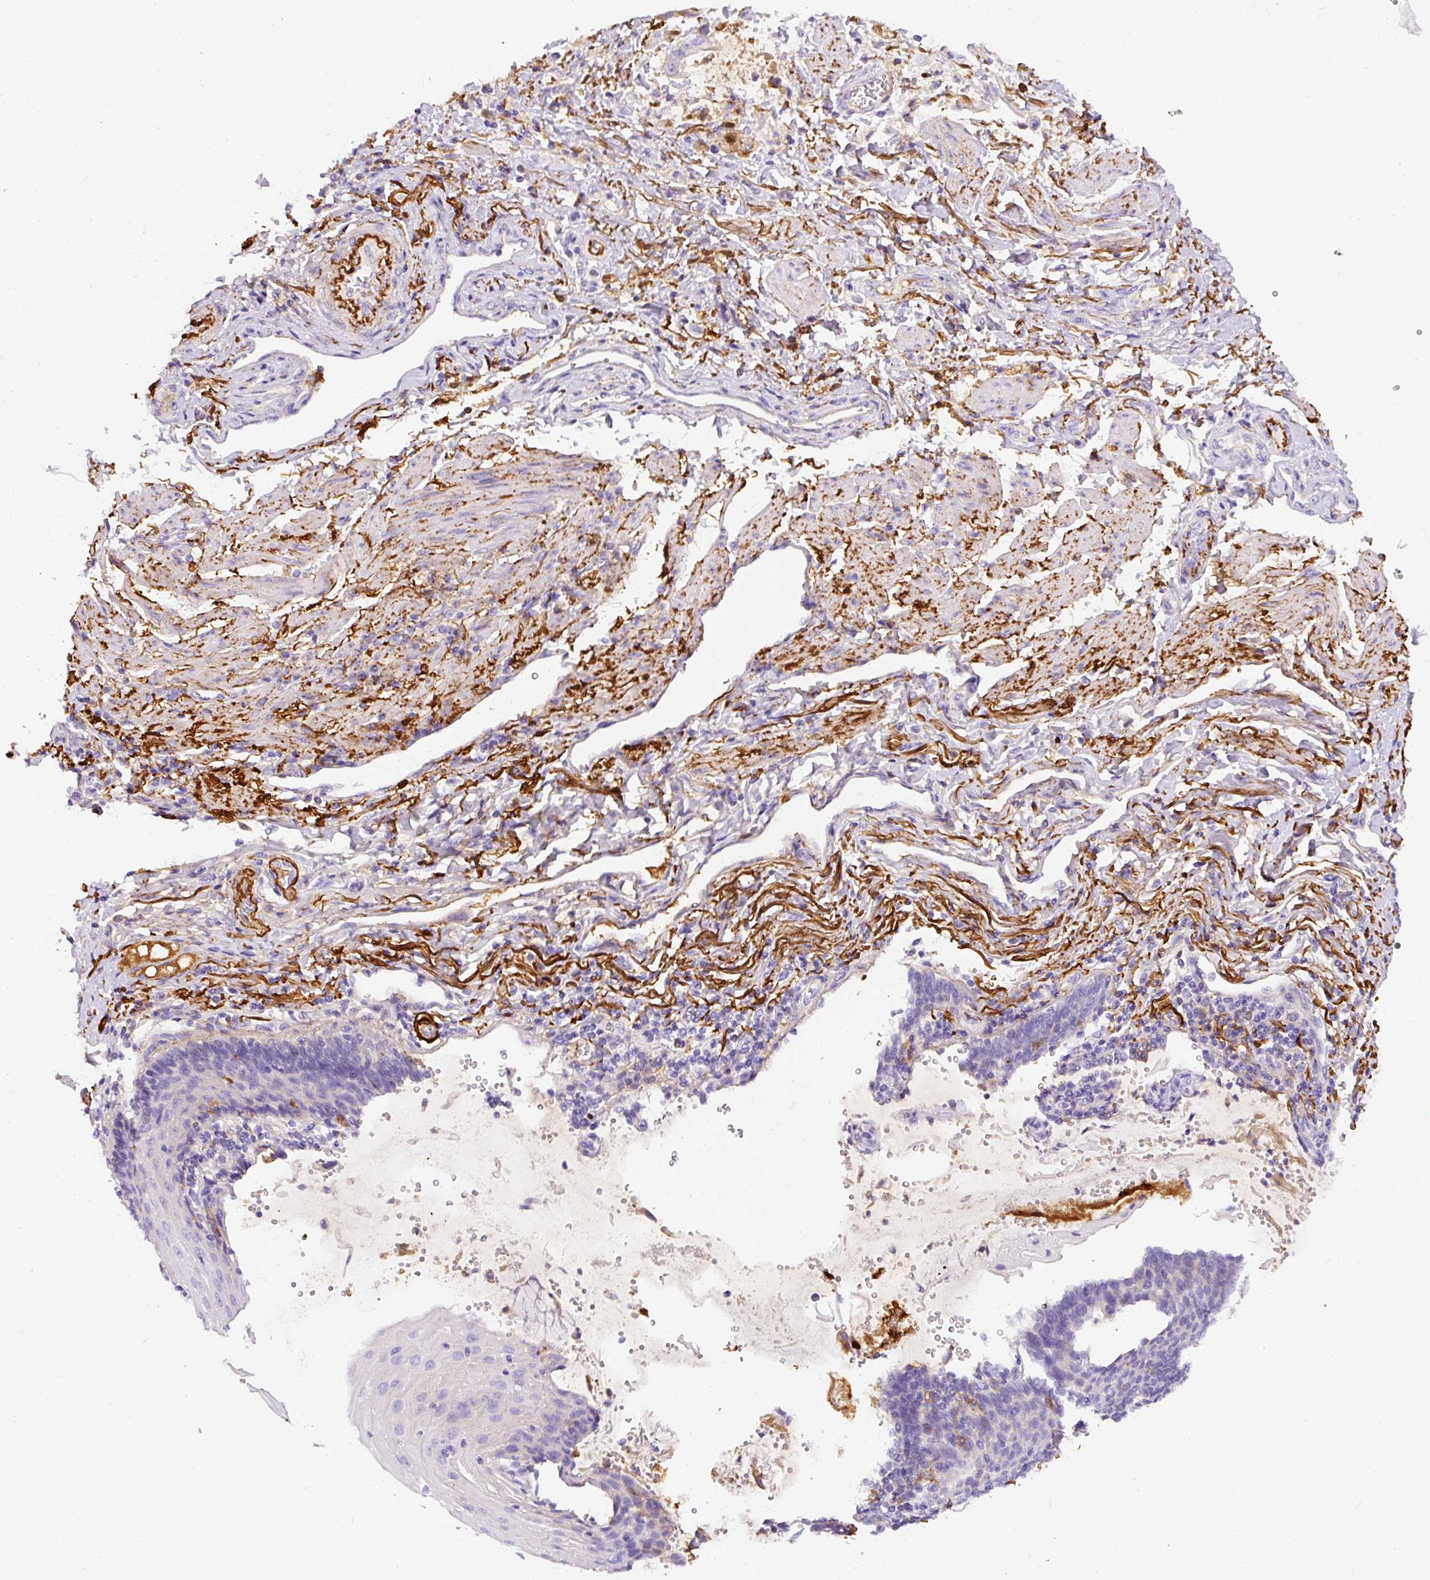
{"staining": {"intensity": "negative", "quantity": "none", "location": "none"}, "tissue": "stomach cancer", "cell_type": "Tumor cells", "image_type": "cancer", "snomed": [{"axis": "morphology", "description": "Adenocarcinoma, NOS"}, {"axis": "topography", "description": "Stomach"}], "caption": "IHC histopathology image of stomach adenocarcinoma stained for a protein (brown), which displays no positivity in tumor cells.", "gene": "APCS", "patient": {"sex": "male", "age": 62}}